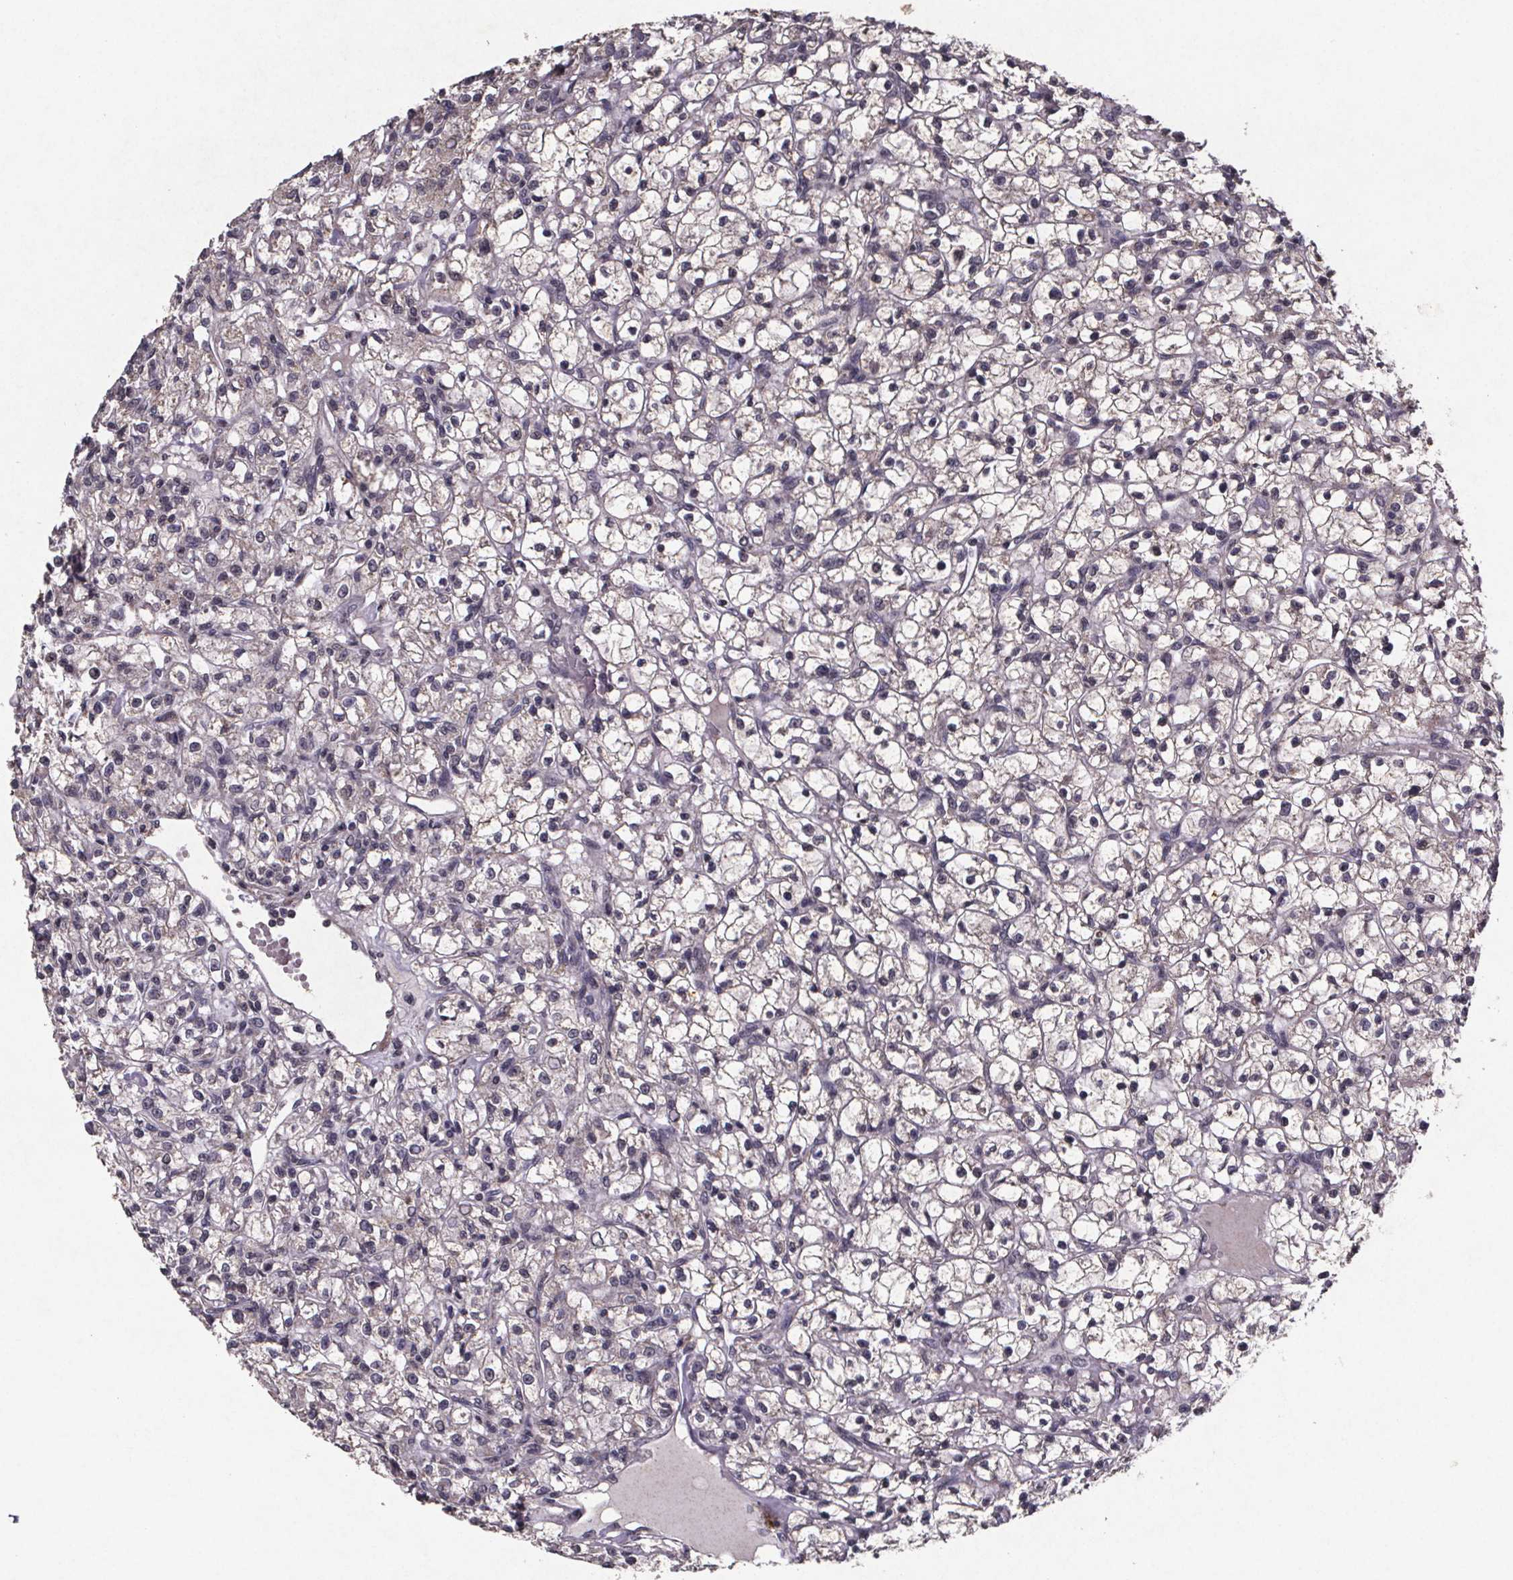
{"staining": {"intensity": "negative", "quantity": "none", "location": "none"}, "tissue": "renal cancer", "cell_type": "Tumor cells", "image_type": "cancer", "snomed": [{"axis": "morphology", "description": "Adenocarcinoma, NOS"}, {"axis": "topography", "description": "Kidney"}], "caption": "This is an immunohistochemistry (IHC) micrograph of renal cancer. There is no positivity in tumor cells.", "gene": "PALLD", "patient": {"sex": "female", "age": 59}}